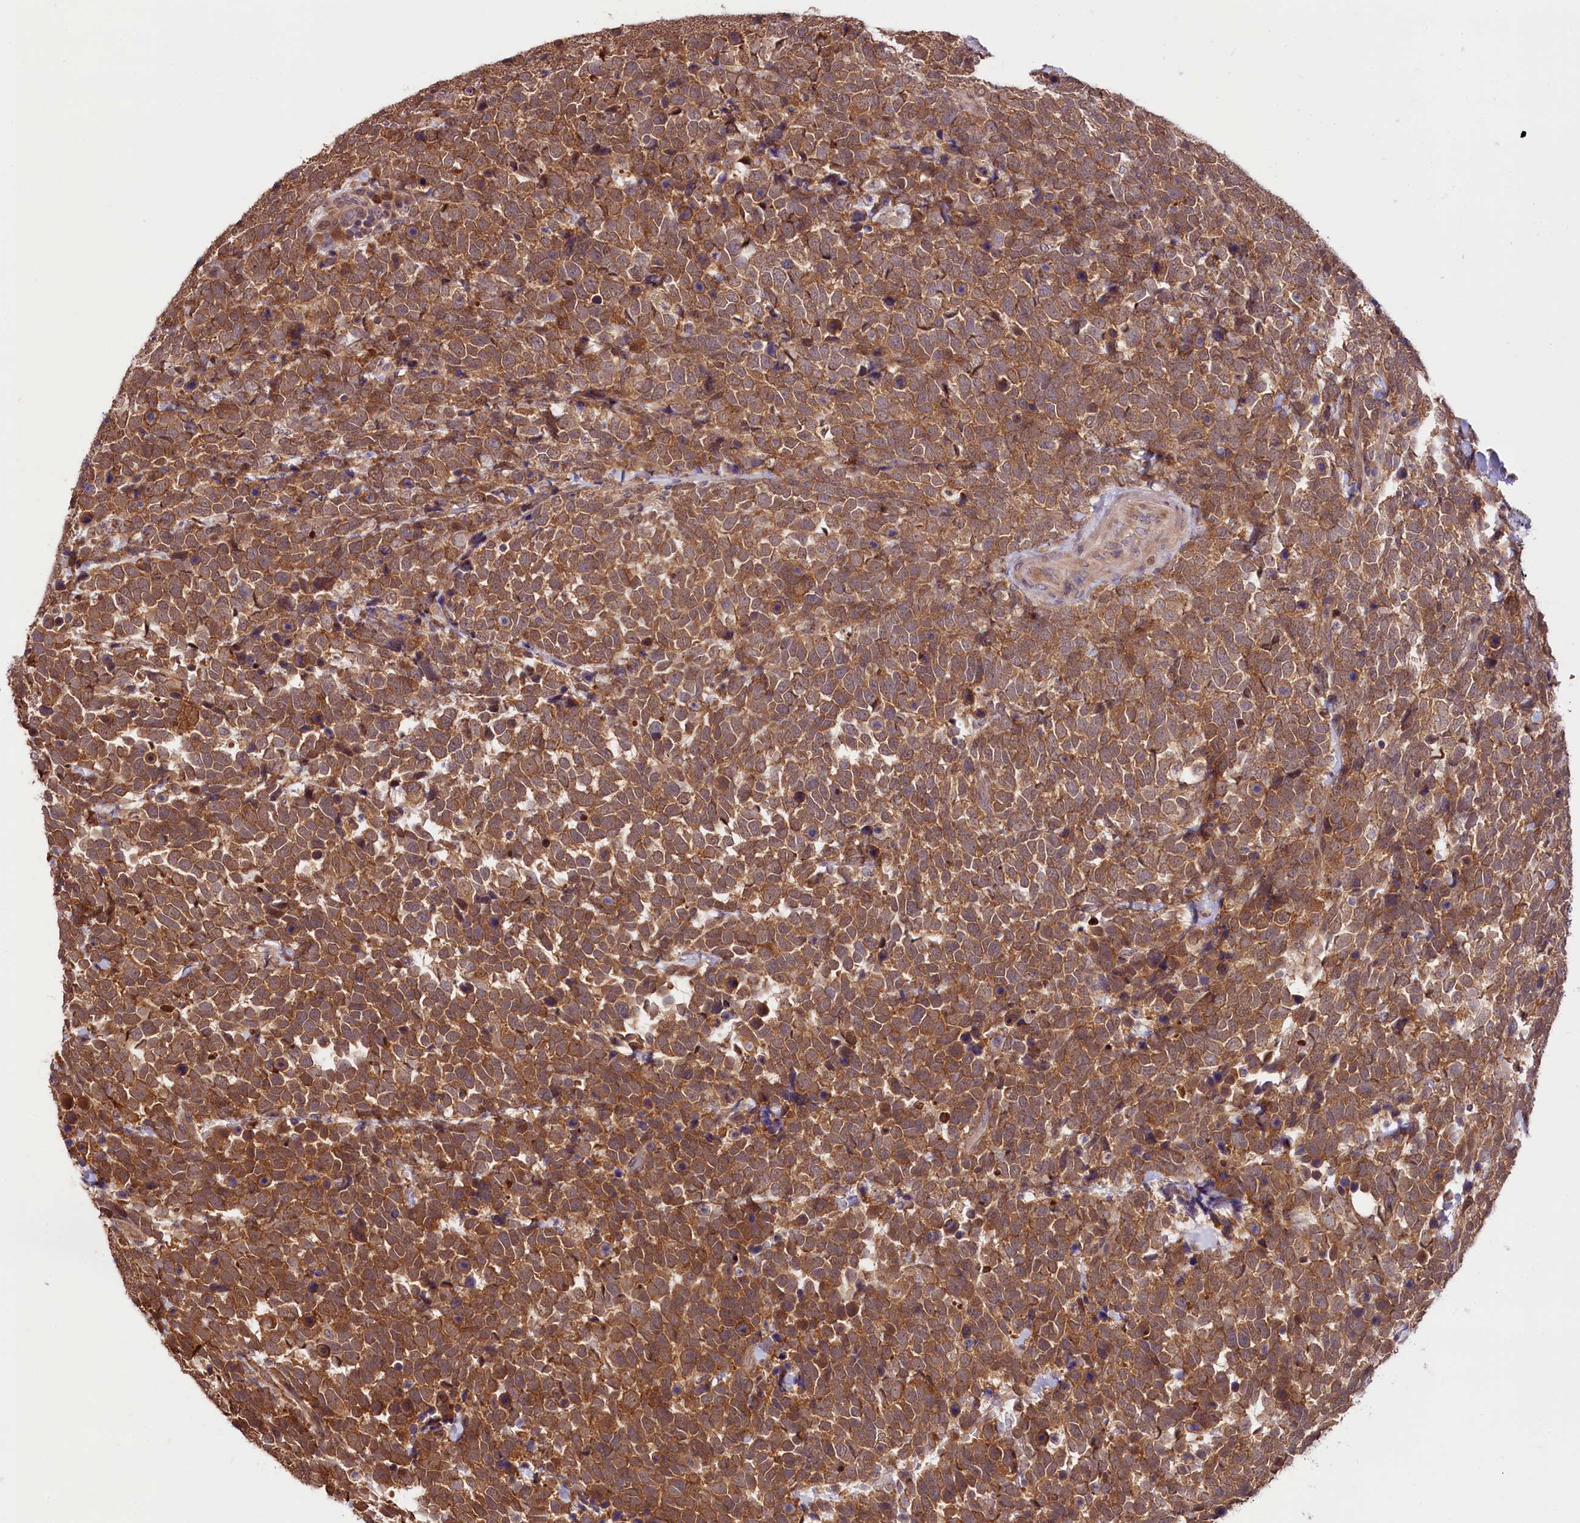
{"staining": {"intensity": "moderate", "quantity": ">75%", "location": "cytoplasmic/membranous"}, "tissue": "urothelial cancer", "cell_type": "Tumor cells", "image_type": "cancer", "snomed": [{"axis": "morphology", "description": "Urothelial carcinoma, High grade"}, {"axis": "topography", "description": "Urinary bladder"}], "caption": "Immunohistochemical staining of human urothelial carcinoma (high-grade) displays moderate cytoplasmic/membranous protein positivity in approximately >75% of tumor cells.", "gene": "RIC8A", "patient": {"sex": "female", "age": 82}}